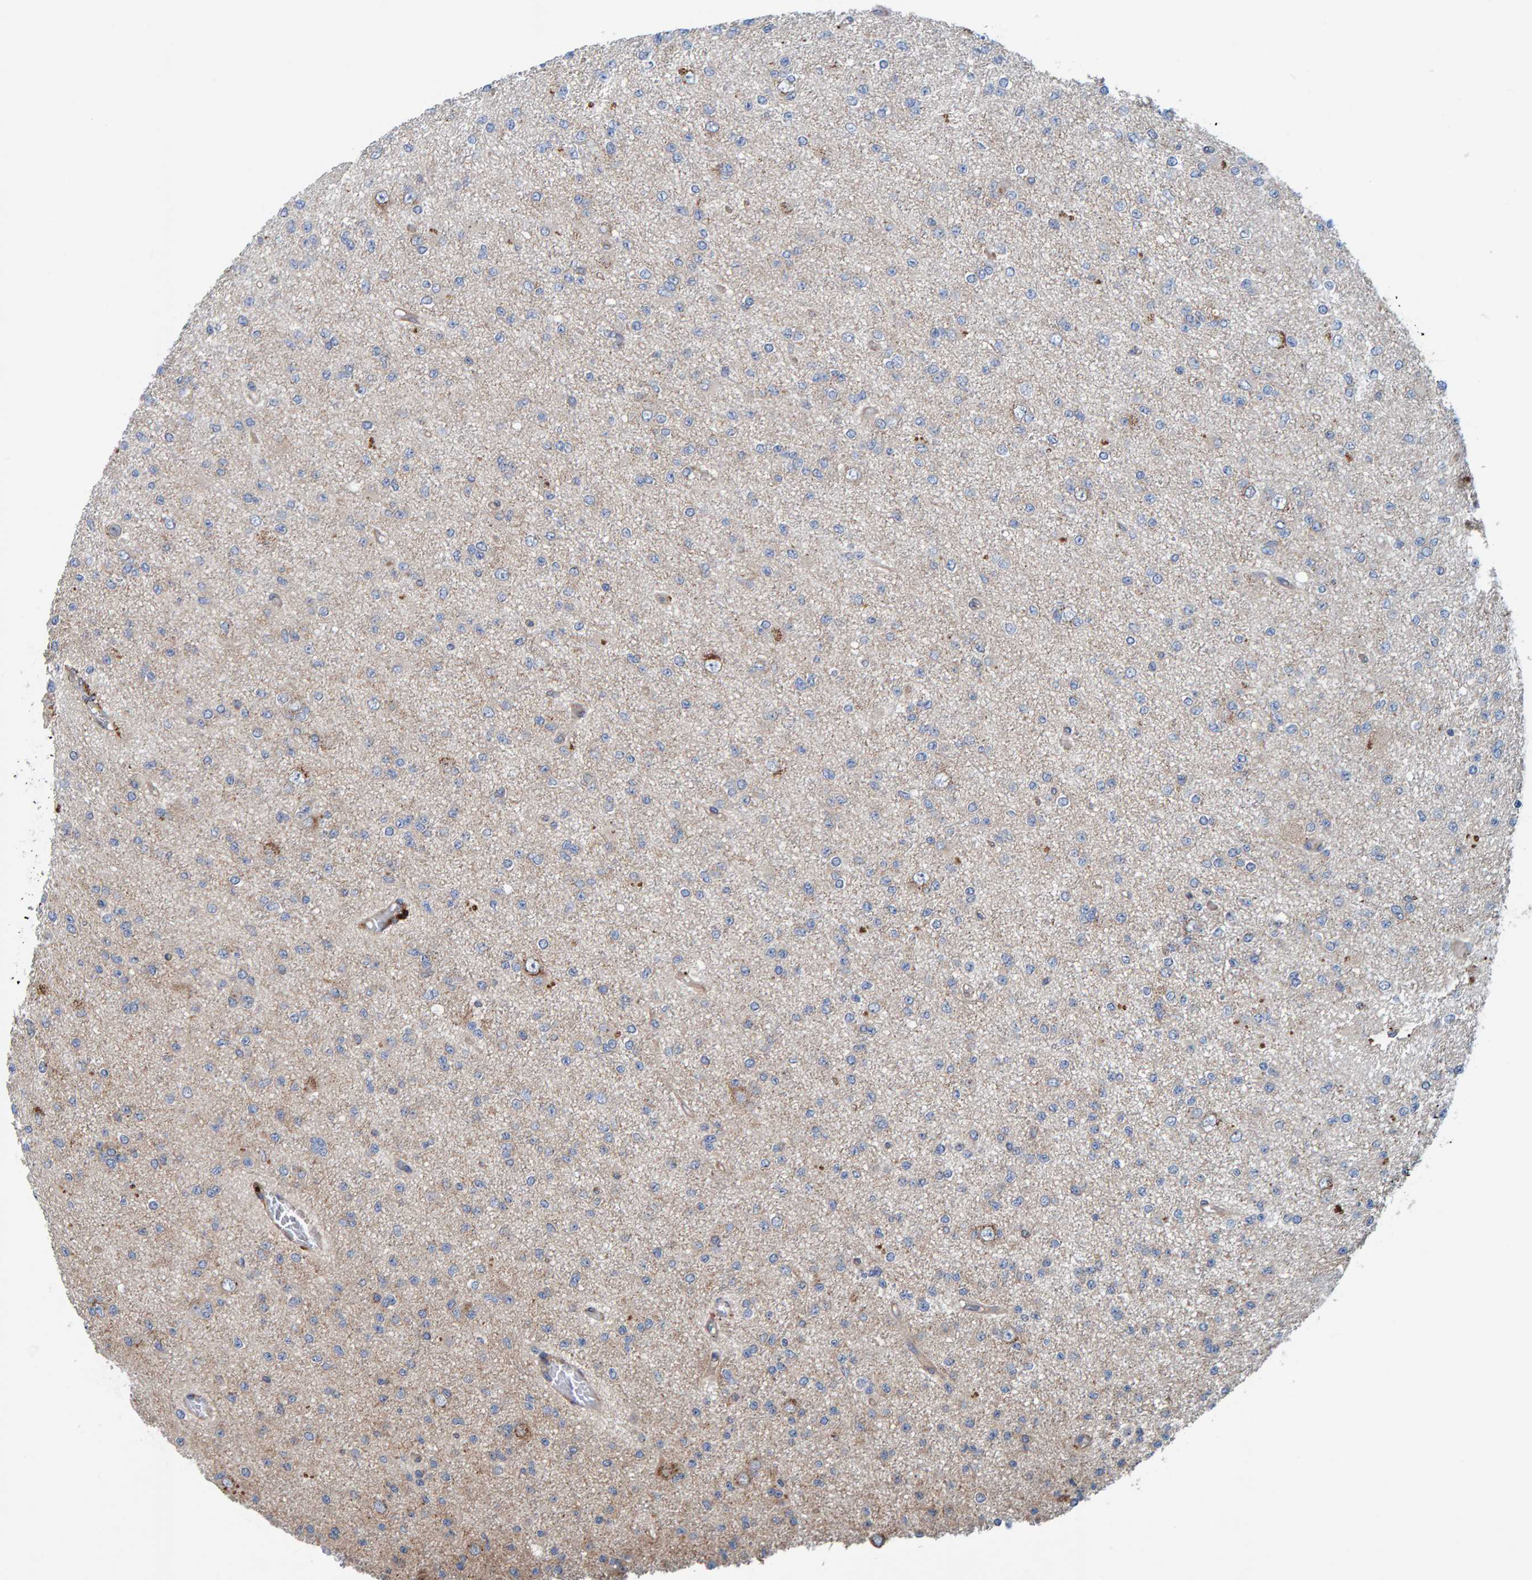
{"staining": {"intensity": "moderate", "quantity": "<25%", "location": "cytoplasmic/membranous"}, "tissue": "glioma", "cell_type": "Tumor cells", "image_type": "cancer", "snomed": [{"axis": "morphology", "description": "Glioma, malignant, Low grade"}, {"axis": "topography", "description": "Brain"}], "caption": "Protein staining of malignant low-grade glioma tissue exhibits moderate cytoplasmic/membranous positivity in about <25% of tumor cells. Nuclei are stained in blue.", "gene": "MKLN1", "patient": {"sex": "female", "age": 22}}